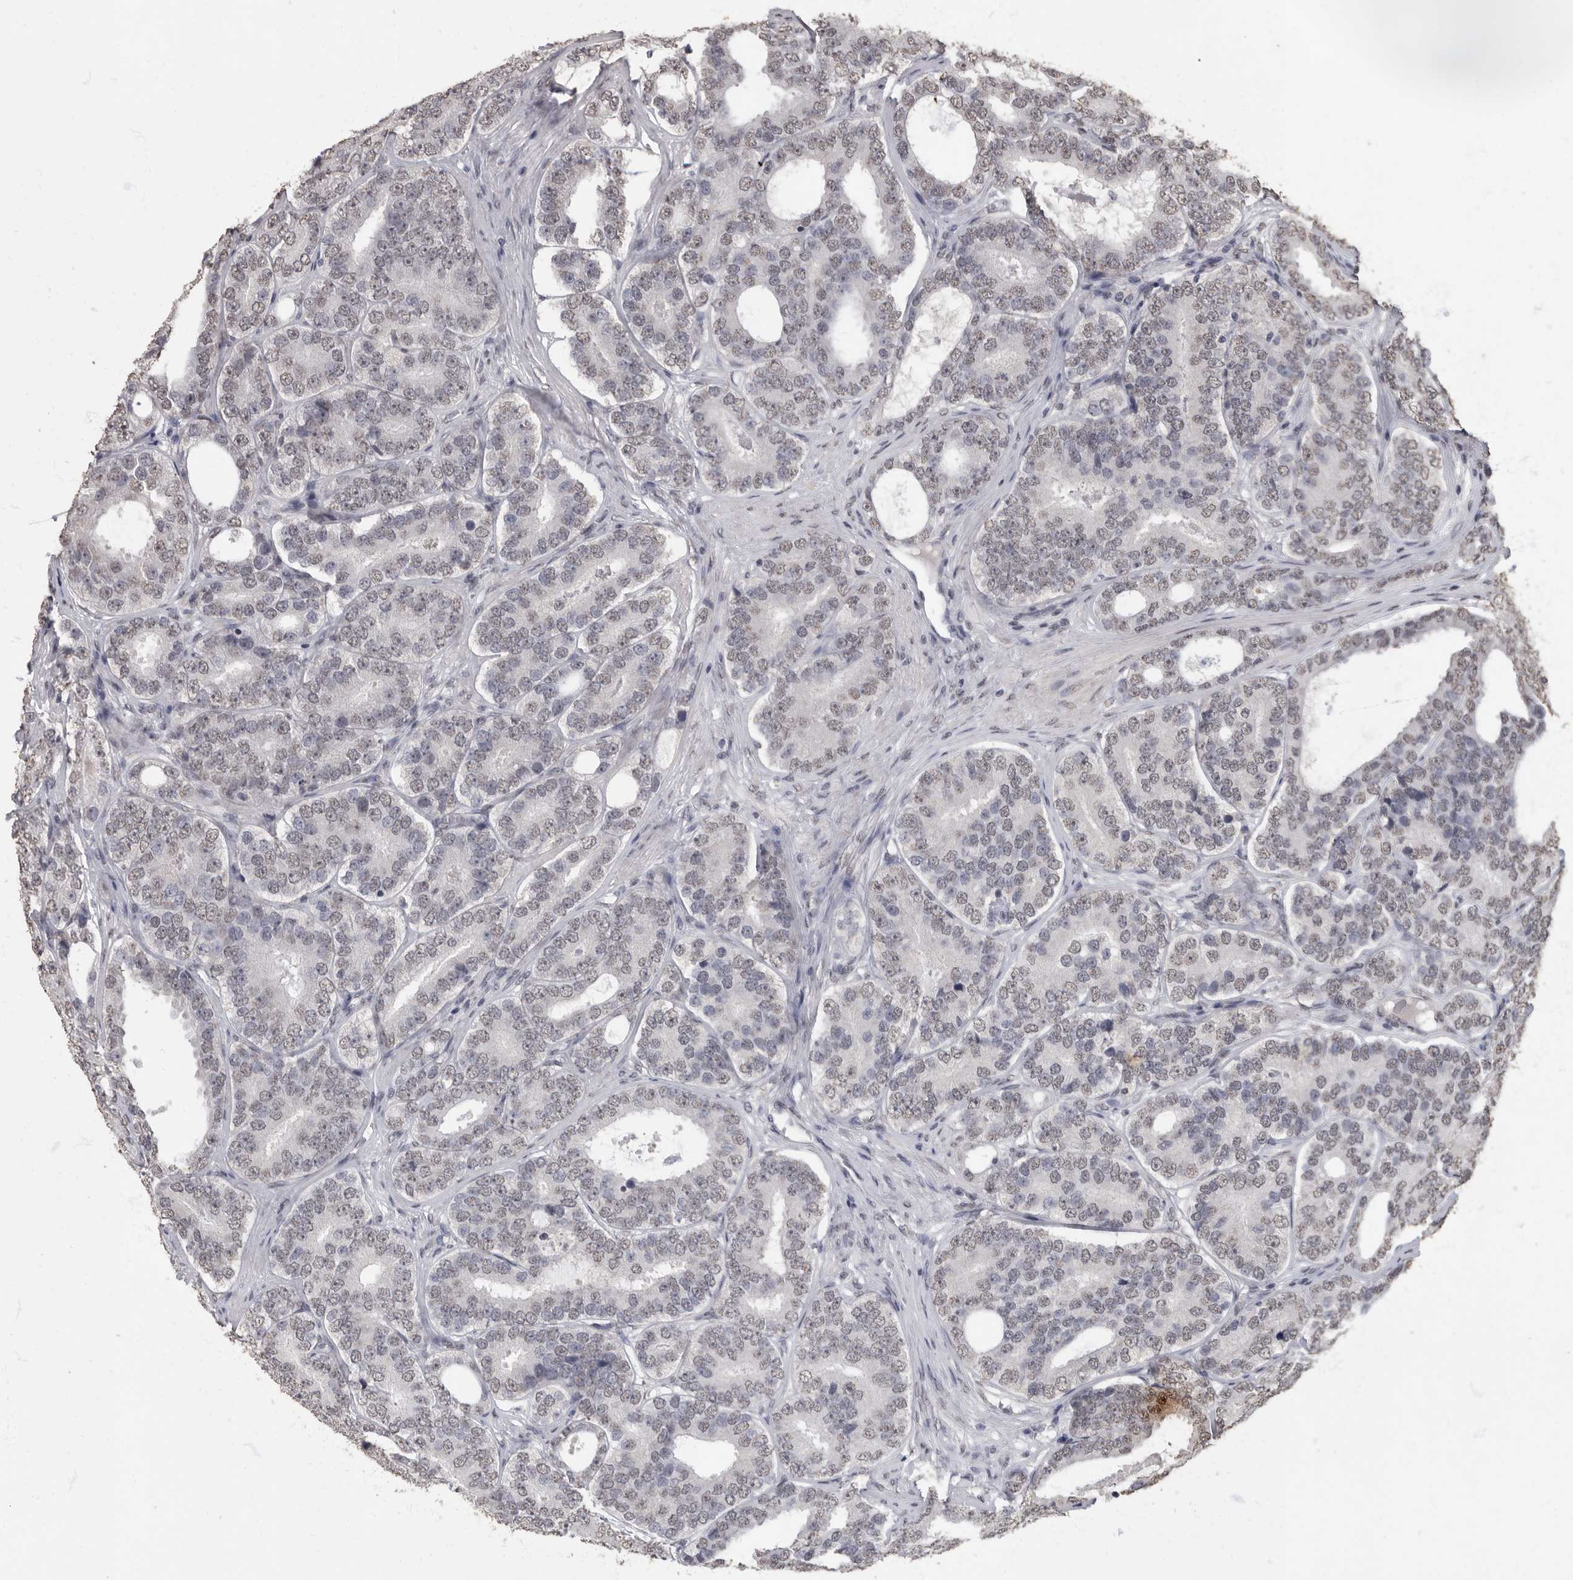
{"staining": {"intensity": "negative", "quantity": "none", "location": "none"}, "tissue": "prostate cancer", "cell_type": "Tumor cells", "image_type": "cancer", "snomed": [{"axis": "morphology", "description": "Adenocarcinoma, High grade"}, {"axis": "topography", "description": "Prostate"}], "caption": "A high-resolution micrograph shows immunohistochemistry staining of adenocarcinoma (high-grade) (prostate), which exhibits no significant expression in tumor cells.", "gene": "NBL1", "patient": {"sex": "male", "age": 56}}